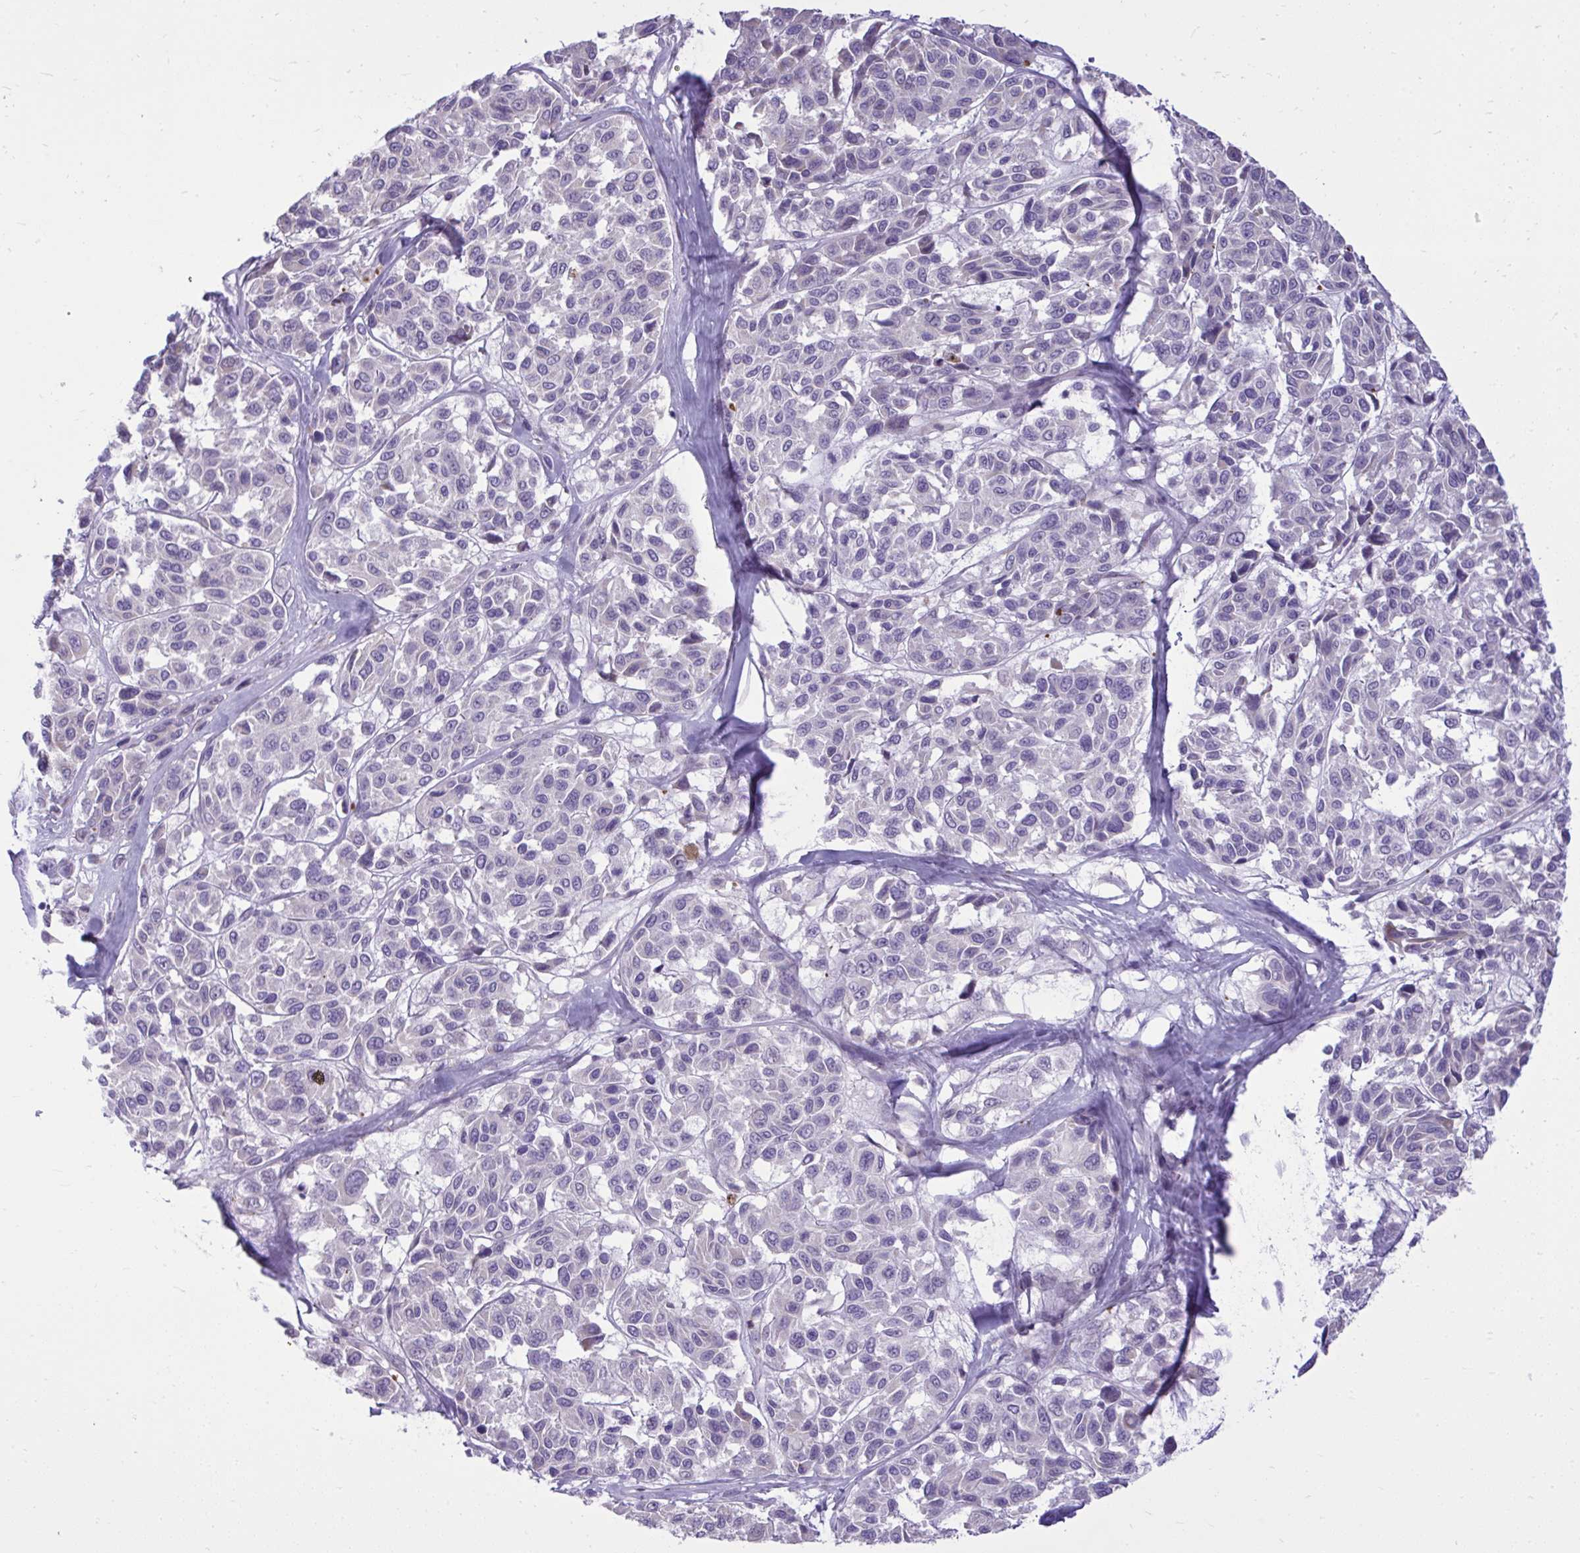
{"staining": {"intensity": "negative", "quantity": "none", "location": "none"}, "tissue": "melanoma", "cell_type": "Tumor cells", "image_type": "cancer", "snomed": [{"axis": "morphology", "description": "Malignant melanoma, NOS"}, {"axis": "topography", "description": "Skin"}], "caption": "IHC micrograph of neoplastic tissue: malignant melanoma stained with DAB demonstrates no significant protein positivity in tumor cells.", "gene": "SPAG1", "patient": {"sex": "female", "age": 66}}